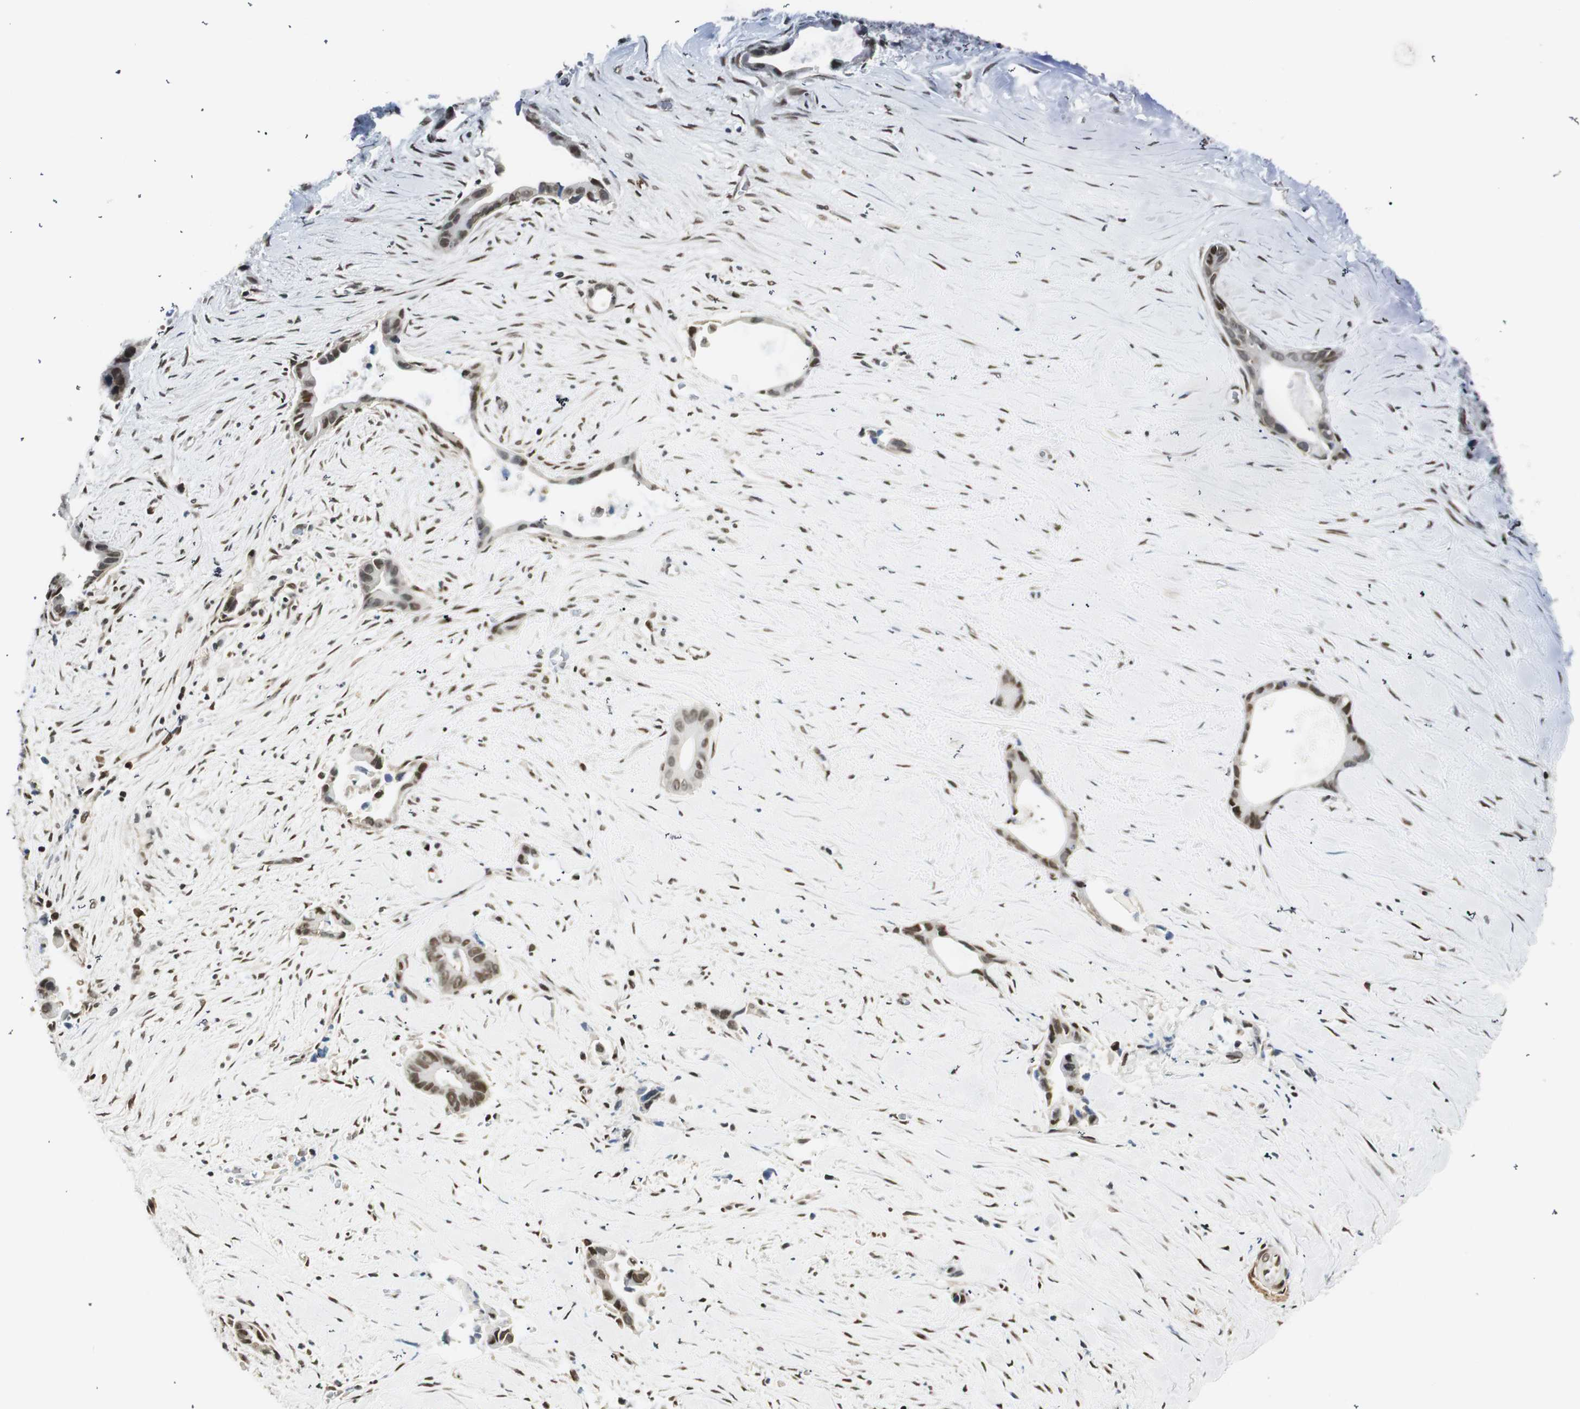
{"staining": {"intensity": "moderate", "quantity": "25%-75%", "location": "nuclear"}, "tissue": "liver cancer", "cell_type": "Tumor cells", "image_type": "cancer", "snomed": [{"axis": "morphology", "description": "Cholangiocarcinoma"}, {"axis": "topography", "description": "Liver"}], "caption": "This photomicrograph demonstrates liver cancer stained with immunohistochemistry to label a protein in brown. The nuclear of tumor cells show moderate positivity for the protein. Nuclei are counter-stained blue.", "gene": "RING1", "patient": {"sex": "female", "age": 55}}